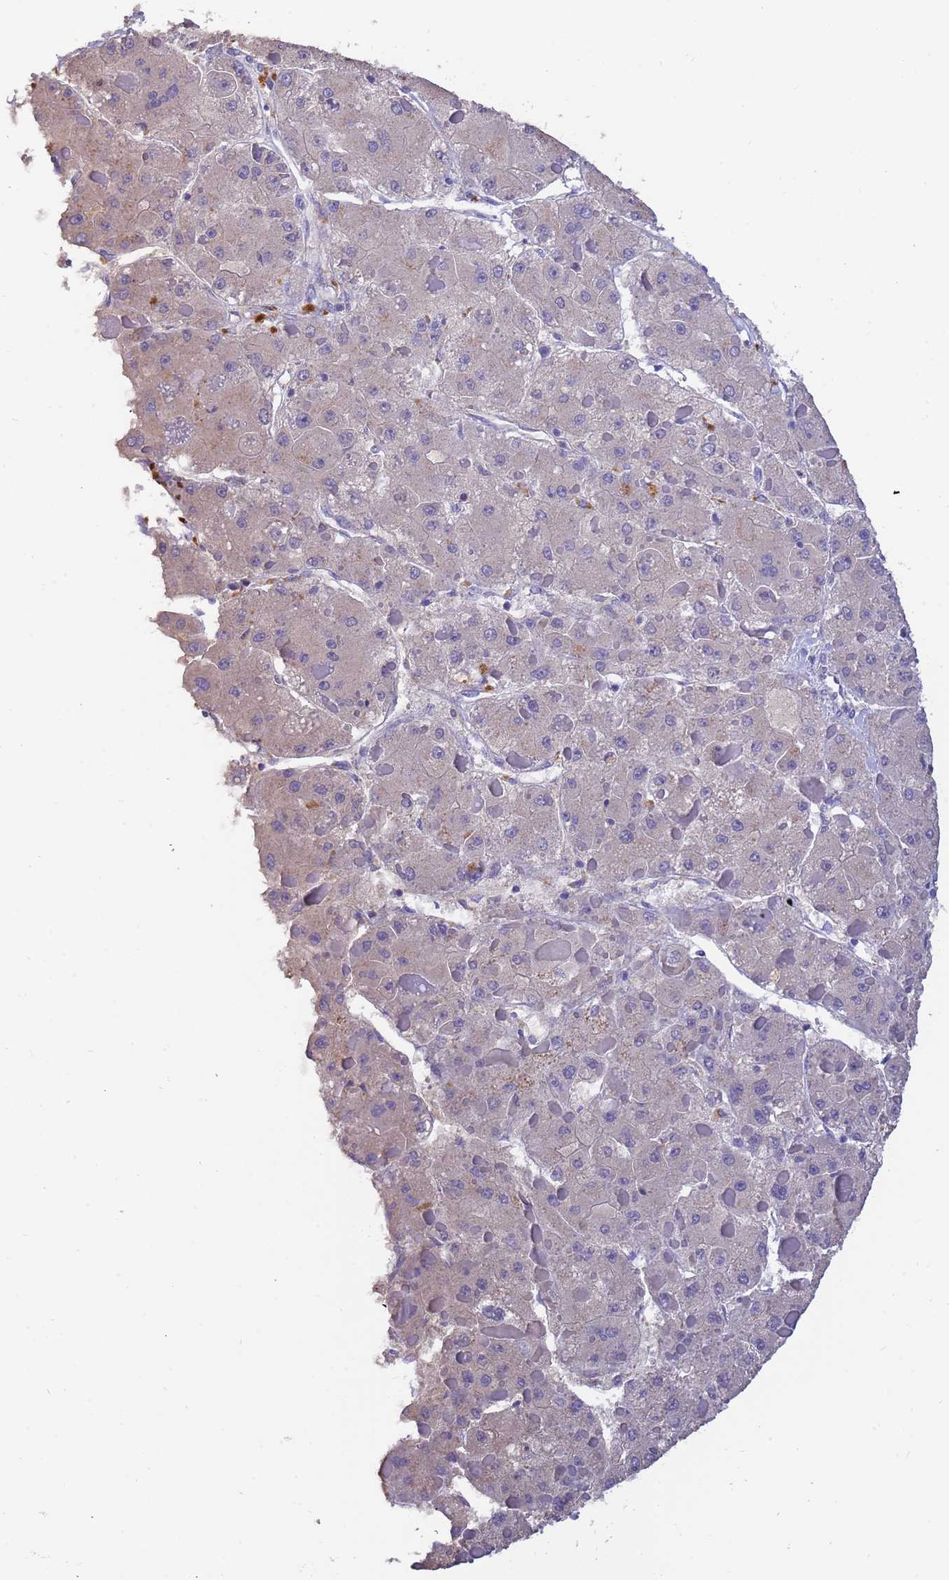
{"staining": {"intensity": "negative", "quantity": "none", "location": "none"}, "tissue": "liver cancer", "cell_type": "Tumor cells", "image_type": "cancer", "snomed": [{"axis": "morphology", "description": "Carcinoma, Hepatocellular, NOS"}, {"axis": "topography", "description": "Liver"}], "caption": "Tumor cells show no significant positivity in liver hepatocellular carcinoma.", "gene": "SRL", "patient": {"sex": "female", "age": 73}}